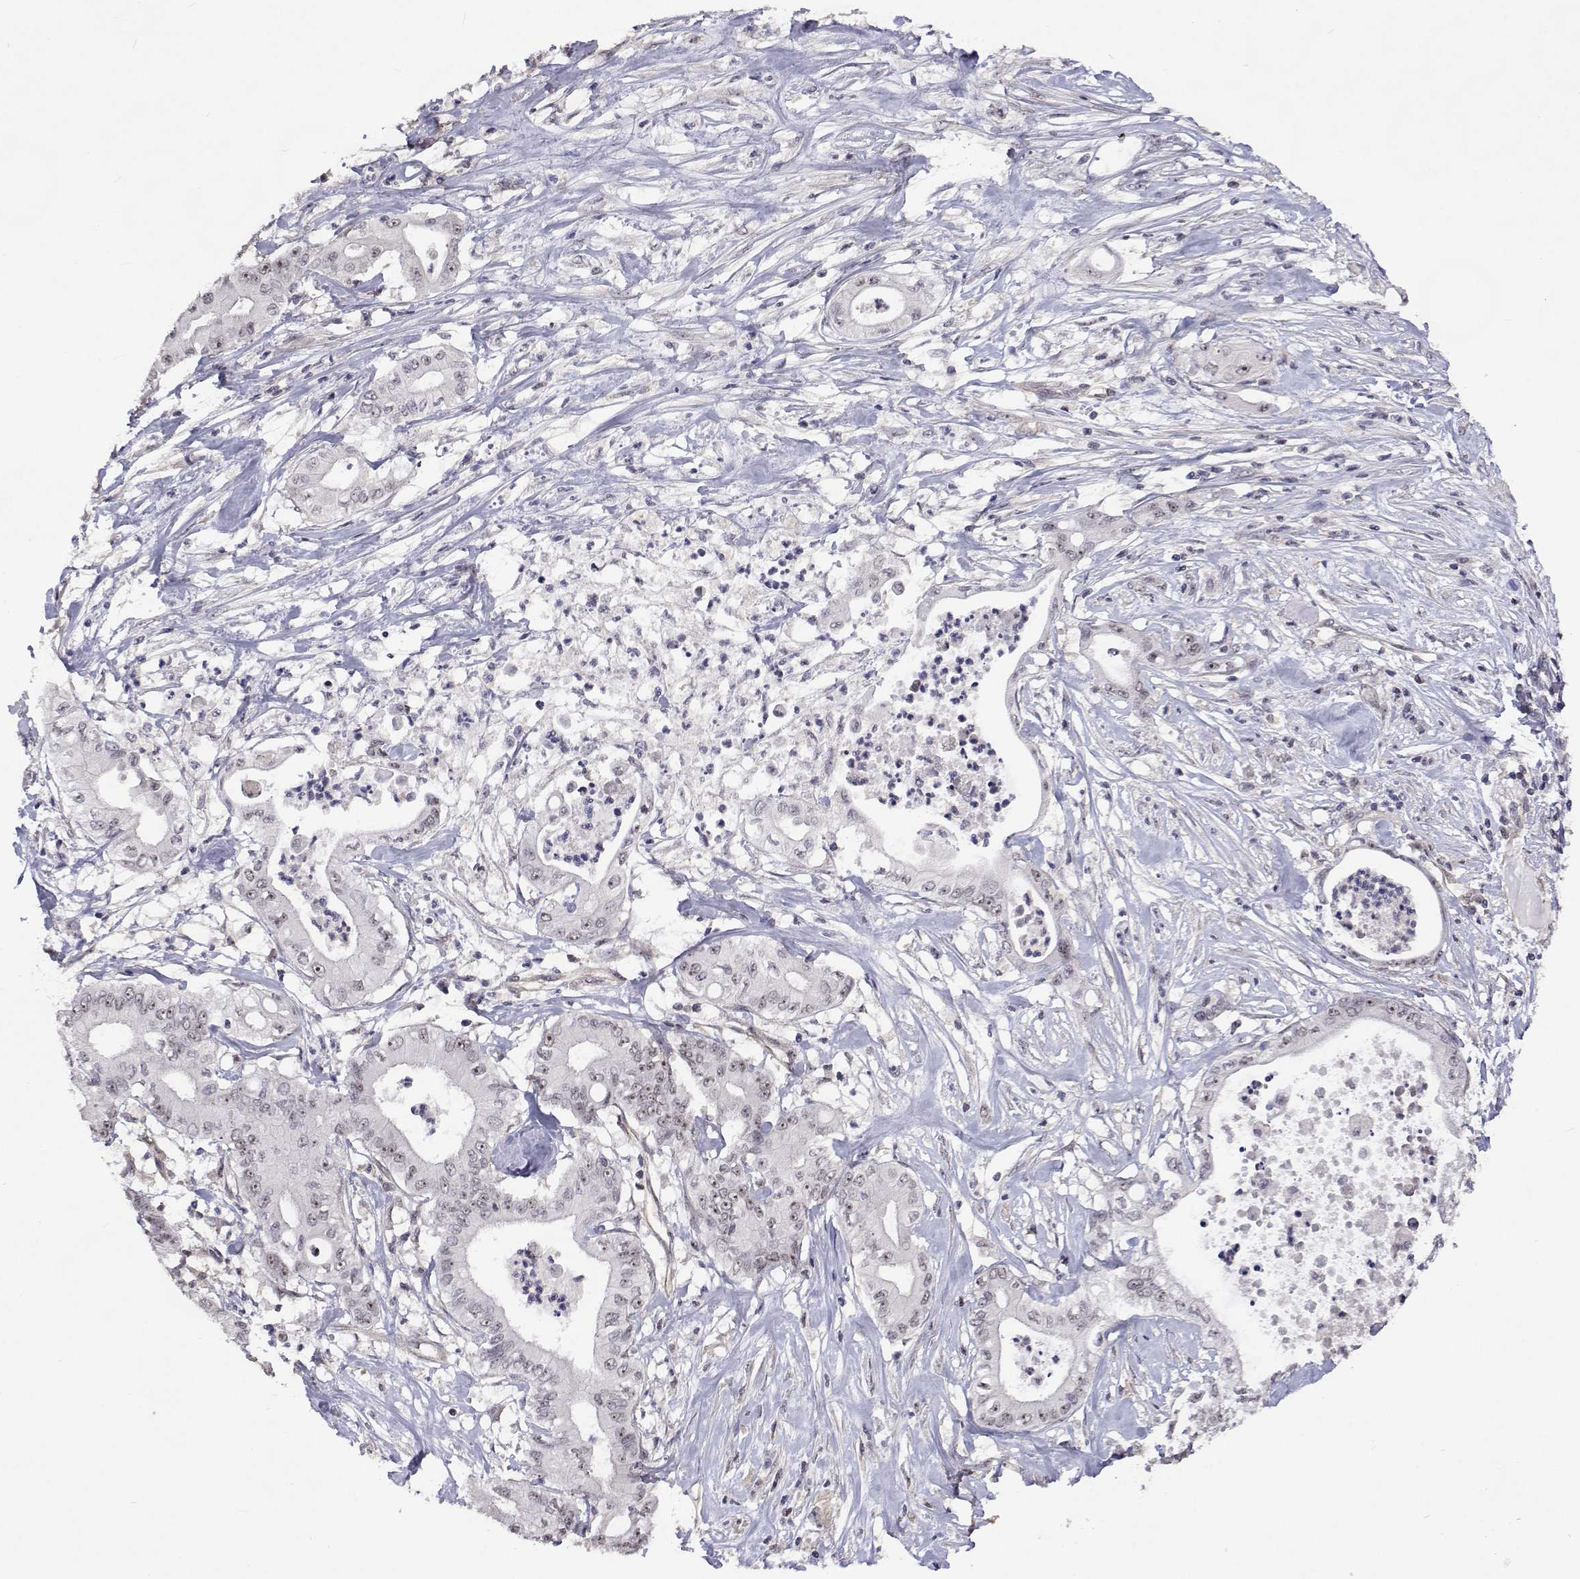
{"staining": {"intensity": "weak", "quantity": "25%-75%", "location": "nuclear"}, "tissue": "pancreatic cancer", "cell_type": "Tumor cells", "image_type": "cancer", "snomed": [{"axis": "morphology", "description": "Adenocarcinoma, NOS"}, {"axis": "topography", "description": "Pancreas"}], "caption": "Human pancreatic cancer stained for a protein (brown) exhibits weak nuclear positive expression in about 25%-75% of tumor cells.", "gene": "NHP2", "patient": {"sex": "male", "age": 71}}